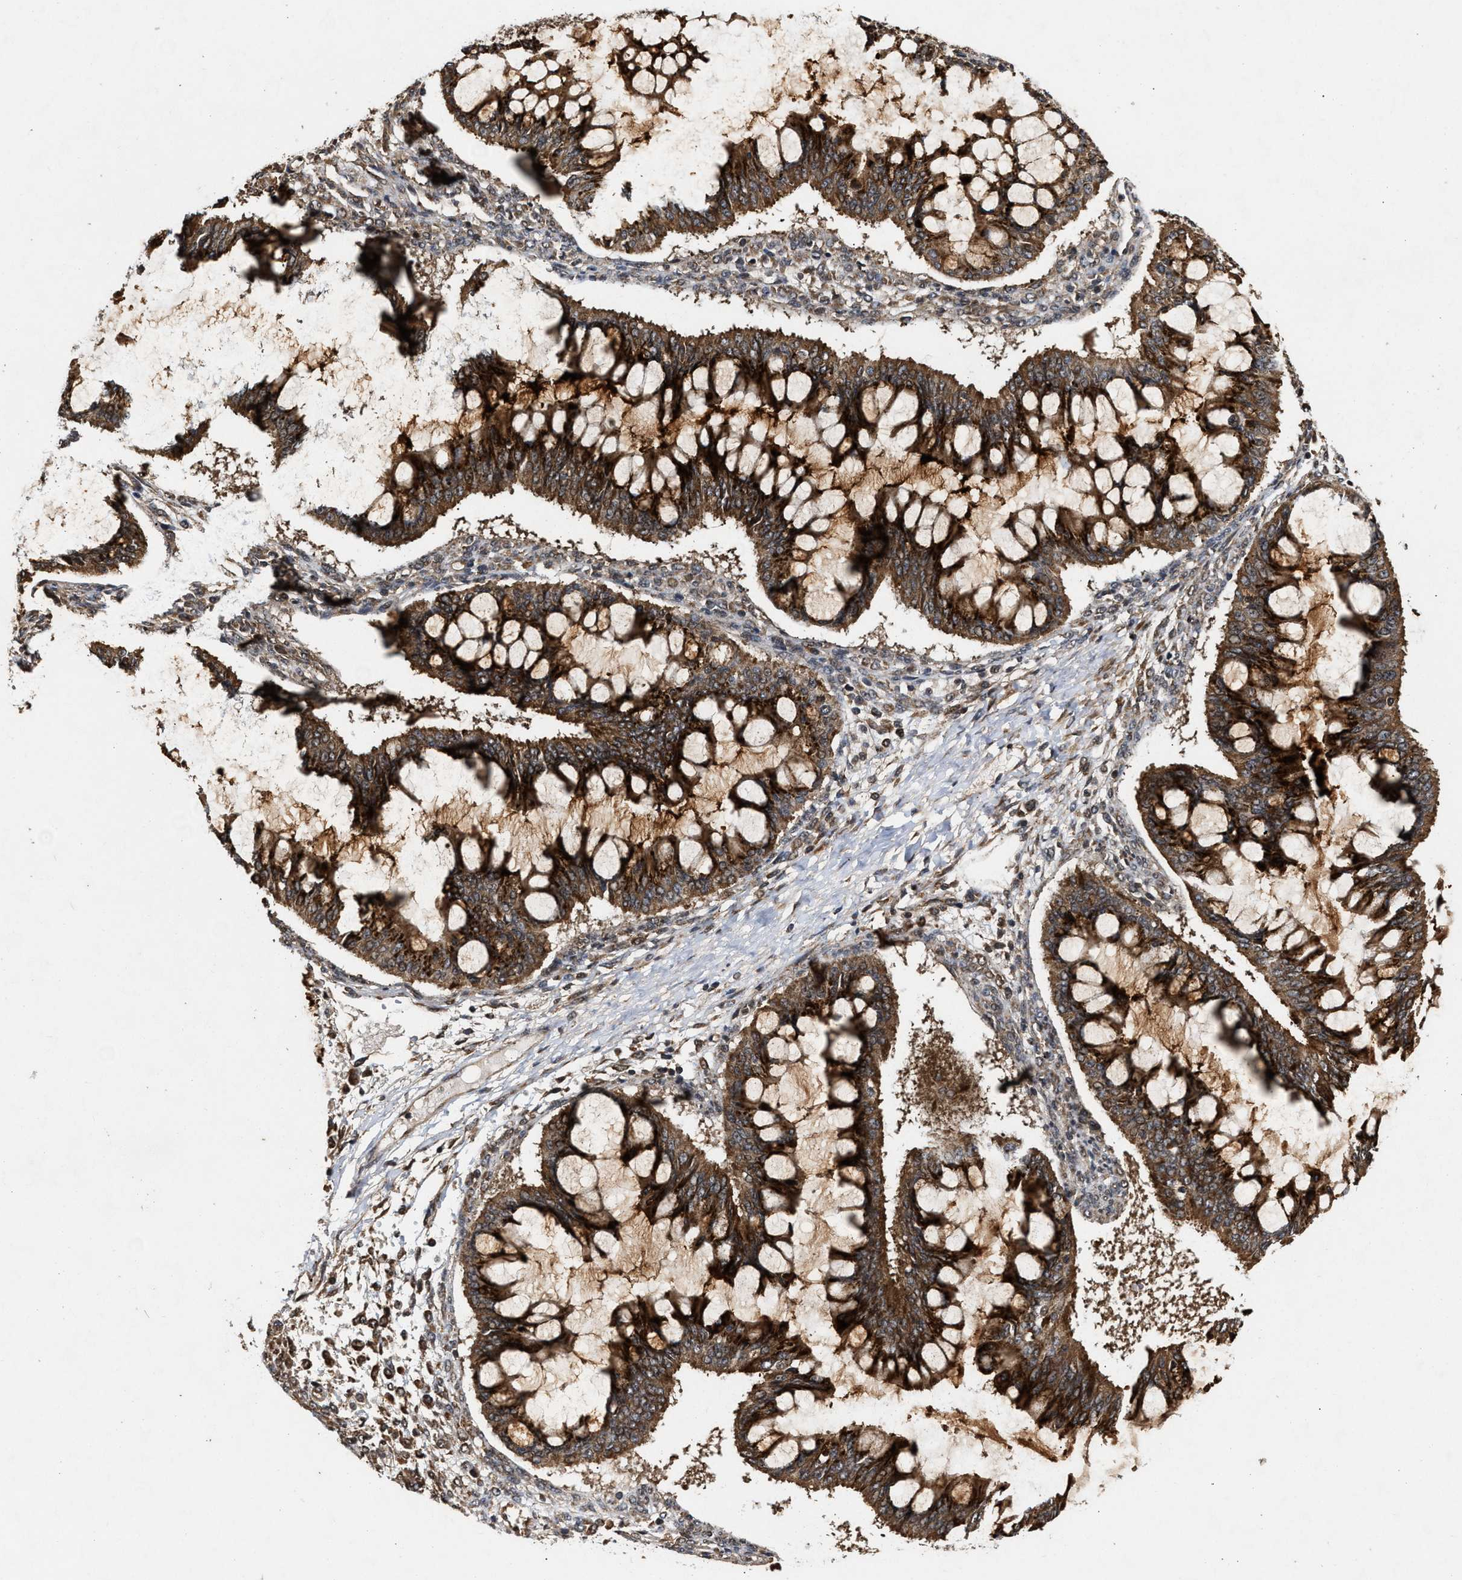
{"staining": {"intensity": "strong", "quantity": ">75%", "location": "cytoplasmic/membranous"}, "tissue": "ovarian cancer", "cell_type": "Tumor cells", "image_type": "cancer", "snomed": [{"axis": "morphology", "description": "Cystadenocarcinoma, mucinous, NOS"}, {"axis": "topography", "description": "Ovary"}], "caption": "Strong cytoplasmic/membranous positivity is appreciated in approximately >75% of tumor cells in ovarian mucinous cystadenocarcinoma.", "gene": "CFLAR", "patient": {"sex": "female", "age": 73}}